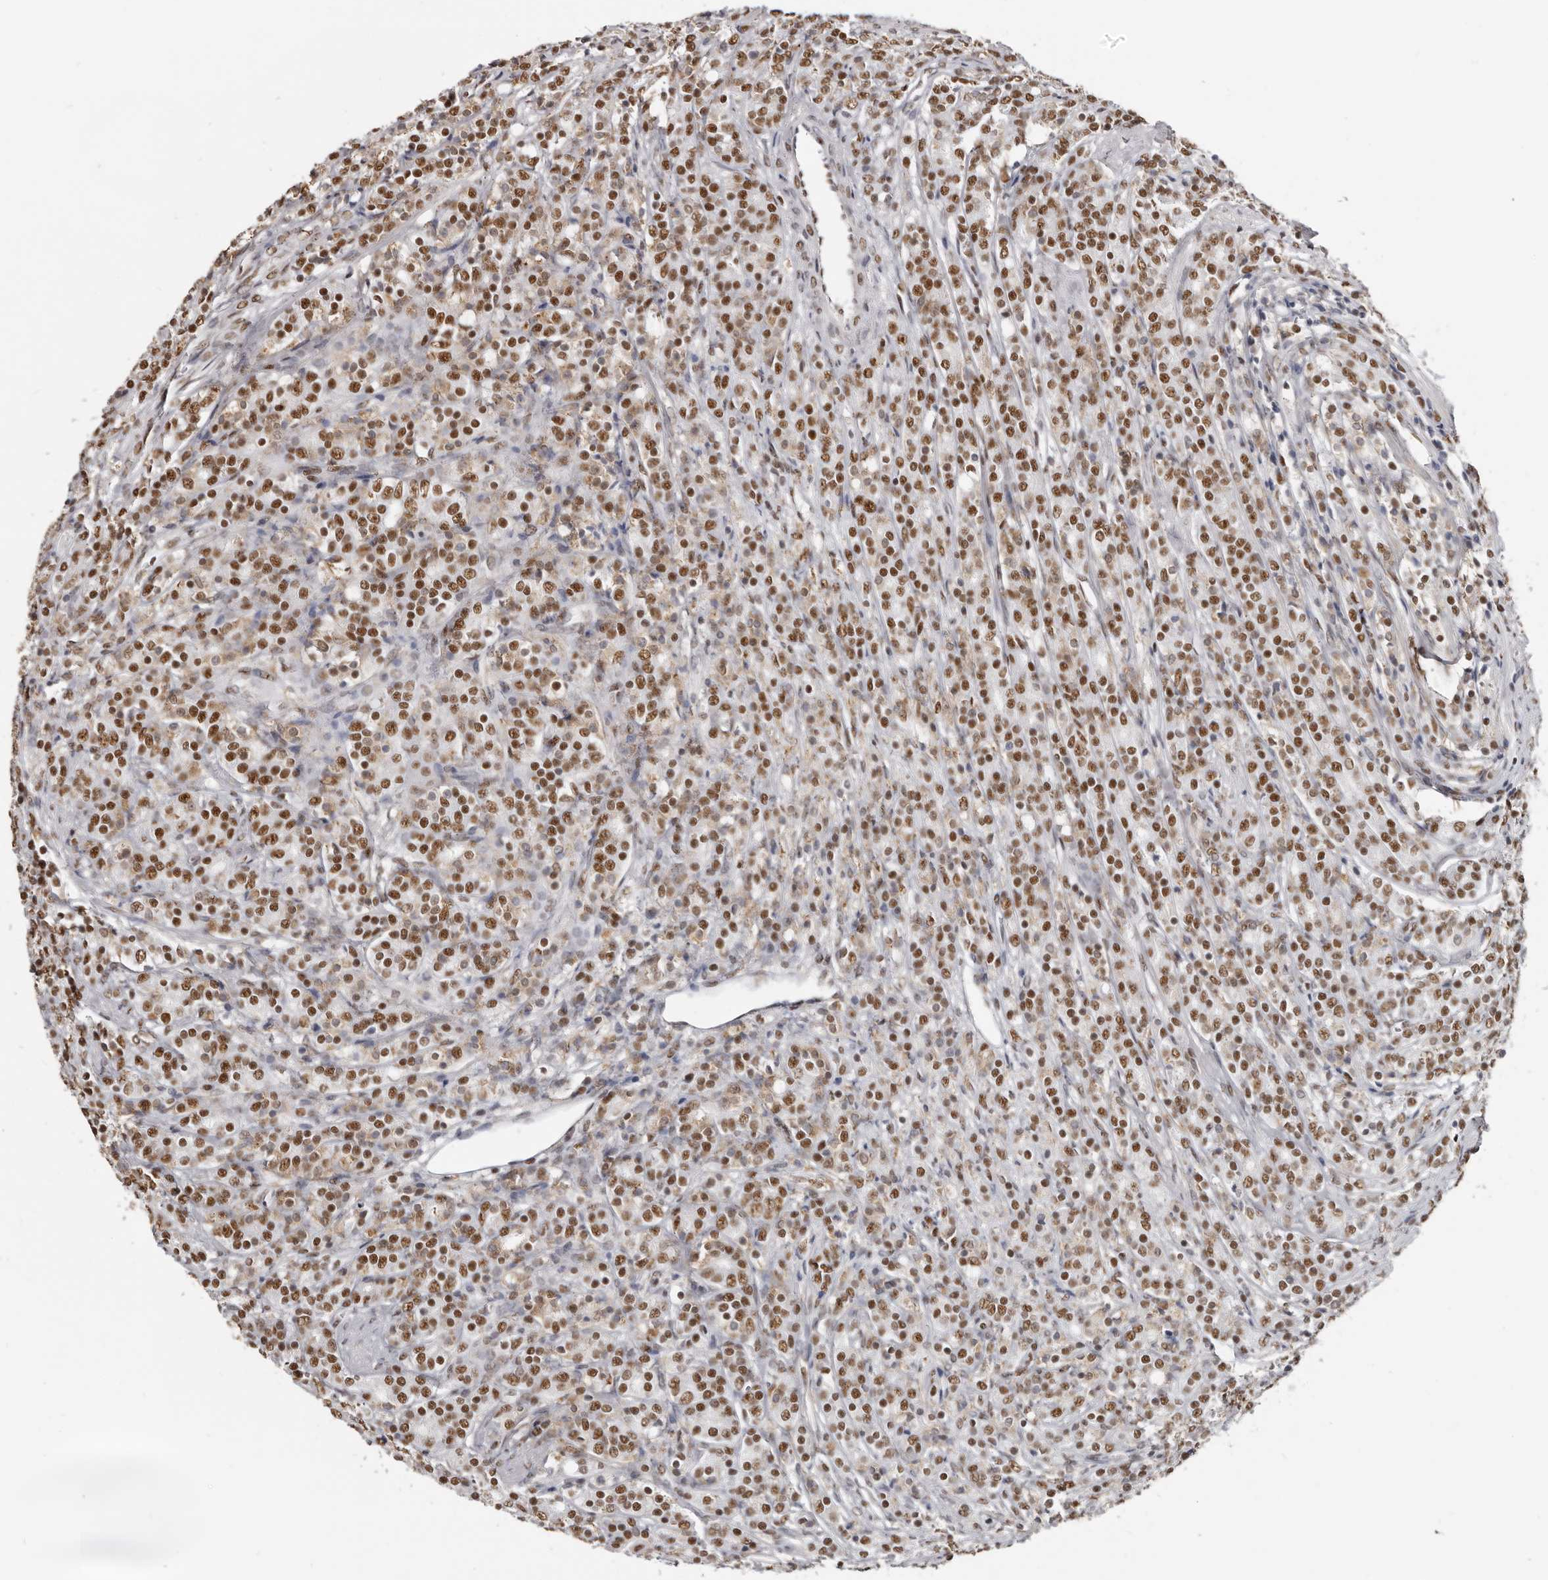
{"staining": {"intensity": "moderate", "quantity": ">75%", "location": "nuclear"}, "tissue": "prostate cancer", "cell_type": "Tumor cells", "image_type": "cancer", "snomed": [{"axis": "morphology", "description": "Adenocarcinoma, High grade"}, {"axis": "topography", "description": "Prostate"}], "caption": "Protein expression analysis of human prostate high-grade adenocarcinoma reveals moderate nuclear positivity in about >75% of tumor cells.", "gene": "SCAF4", "patient": {"sex": "male", "age": 62}}